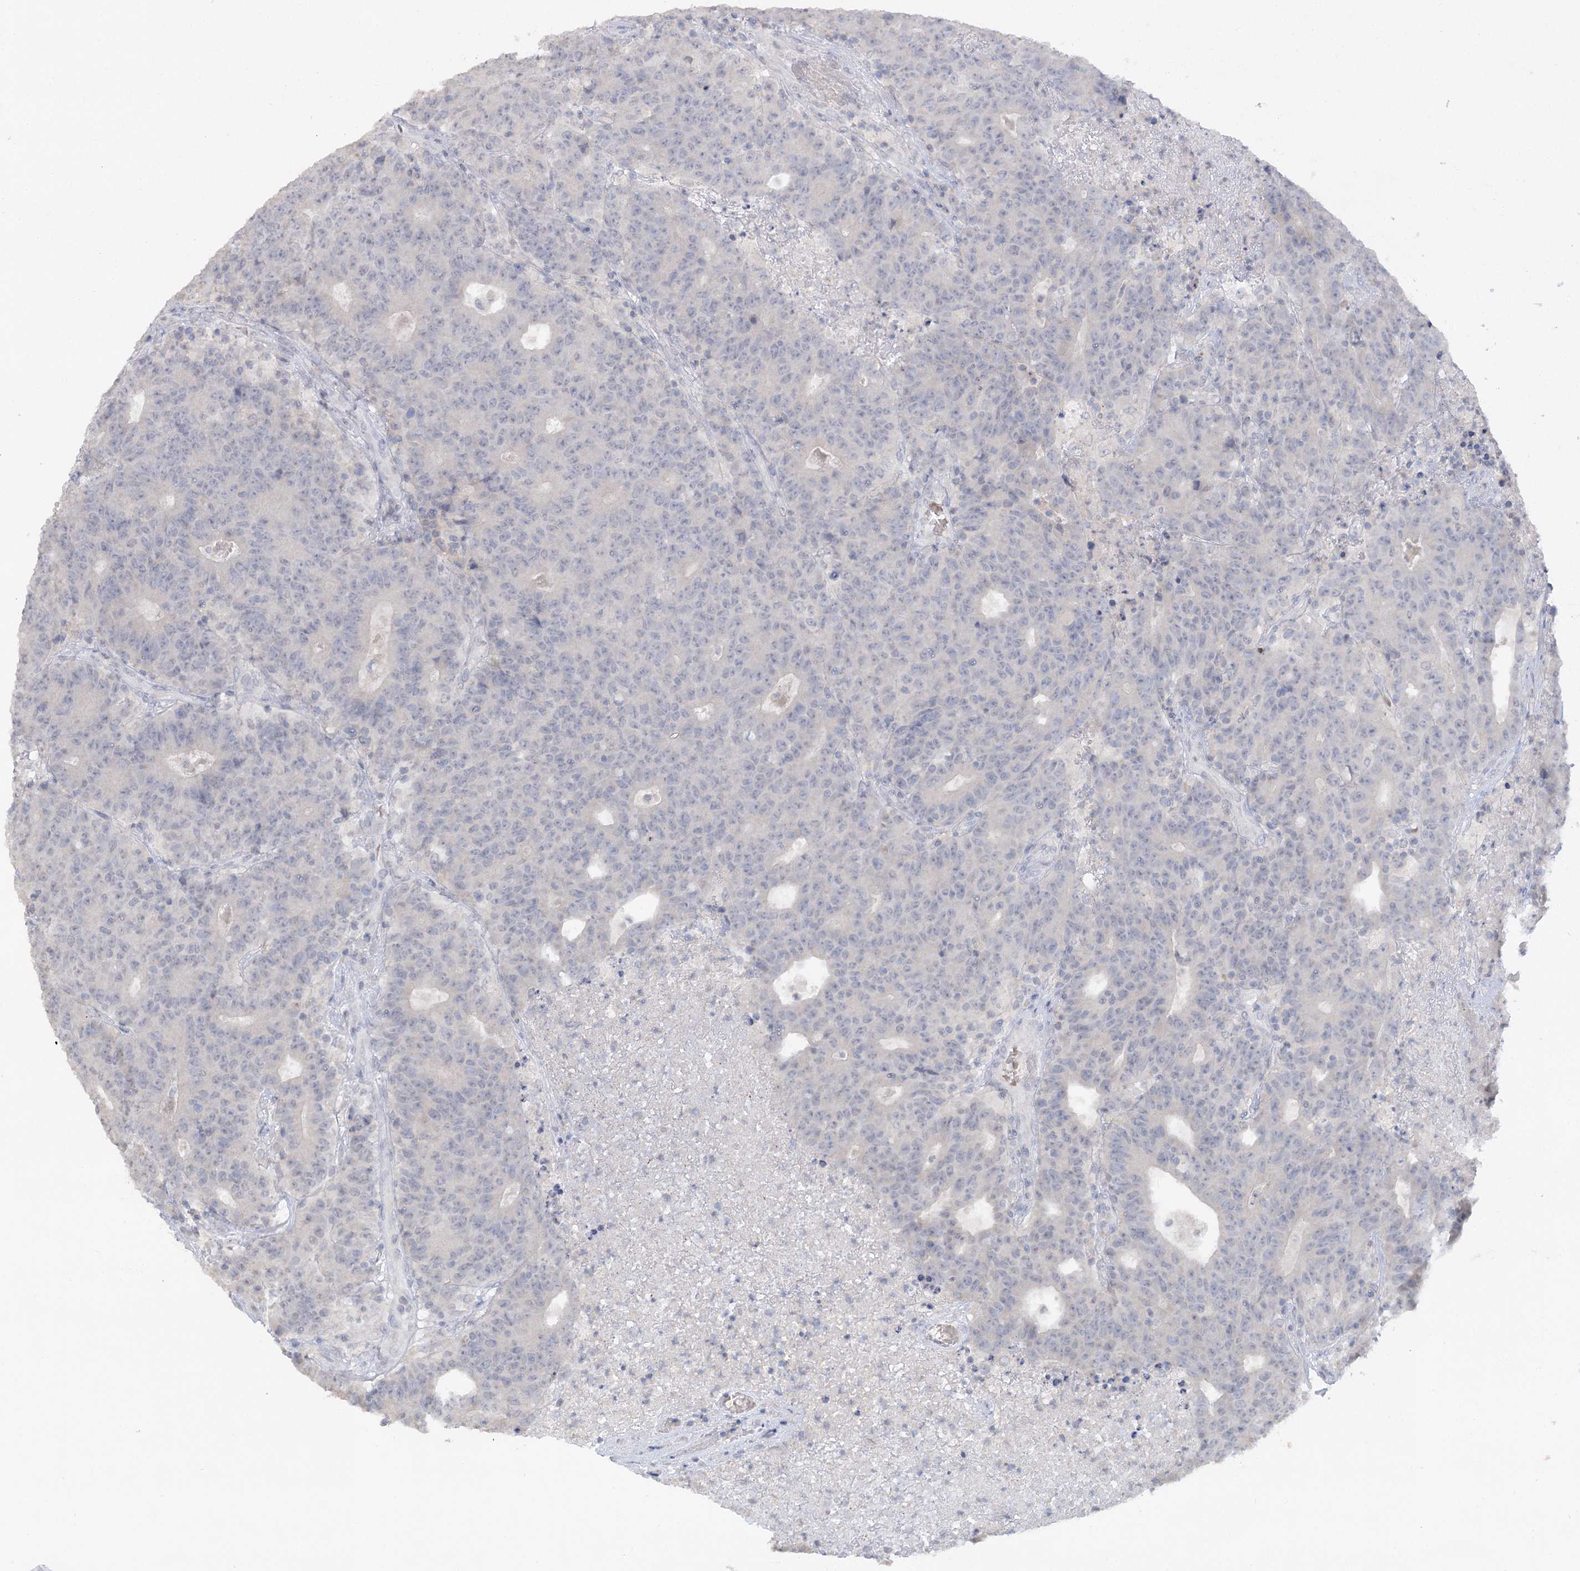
{"staining": {"intensity": "negative", "quantity": "none", "location": "none"}, "tissue": "colorectal cancer", "cell_type": "Tumor cells", "image_type": "cancer", "snomed": [{"axis": "morphology", "description": "Adenocarcinoma, NOS"}, {"axis": "topography", "description": "Colon"}], "caption": "Colorectal adenocarcinoma was stained to show a protein in brown. There is no significant positivity in tumor cells.", "gene": "TRAF3IP1", "patient": {"sex": "female", "age": 75}}